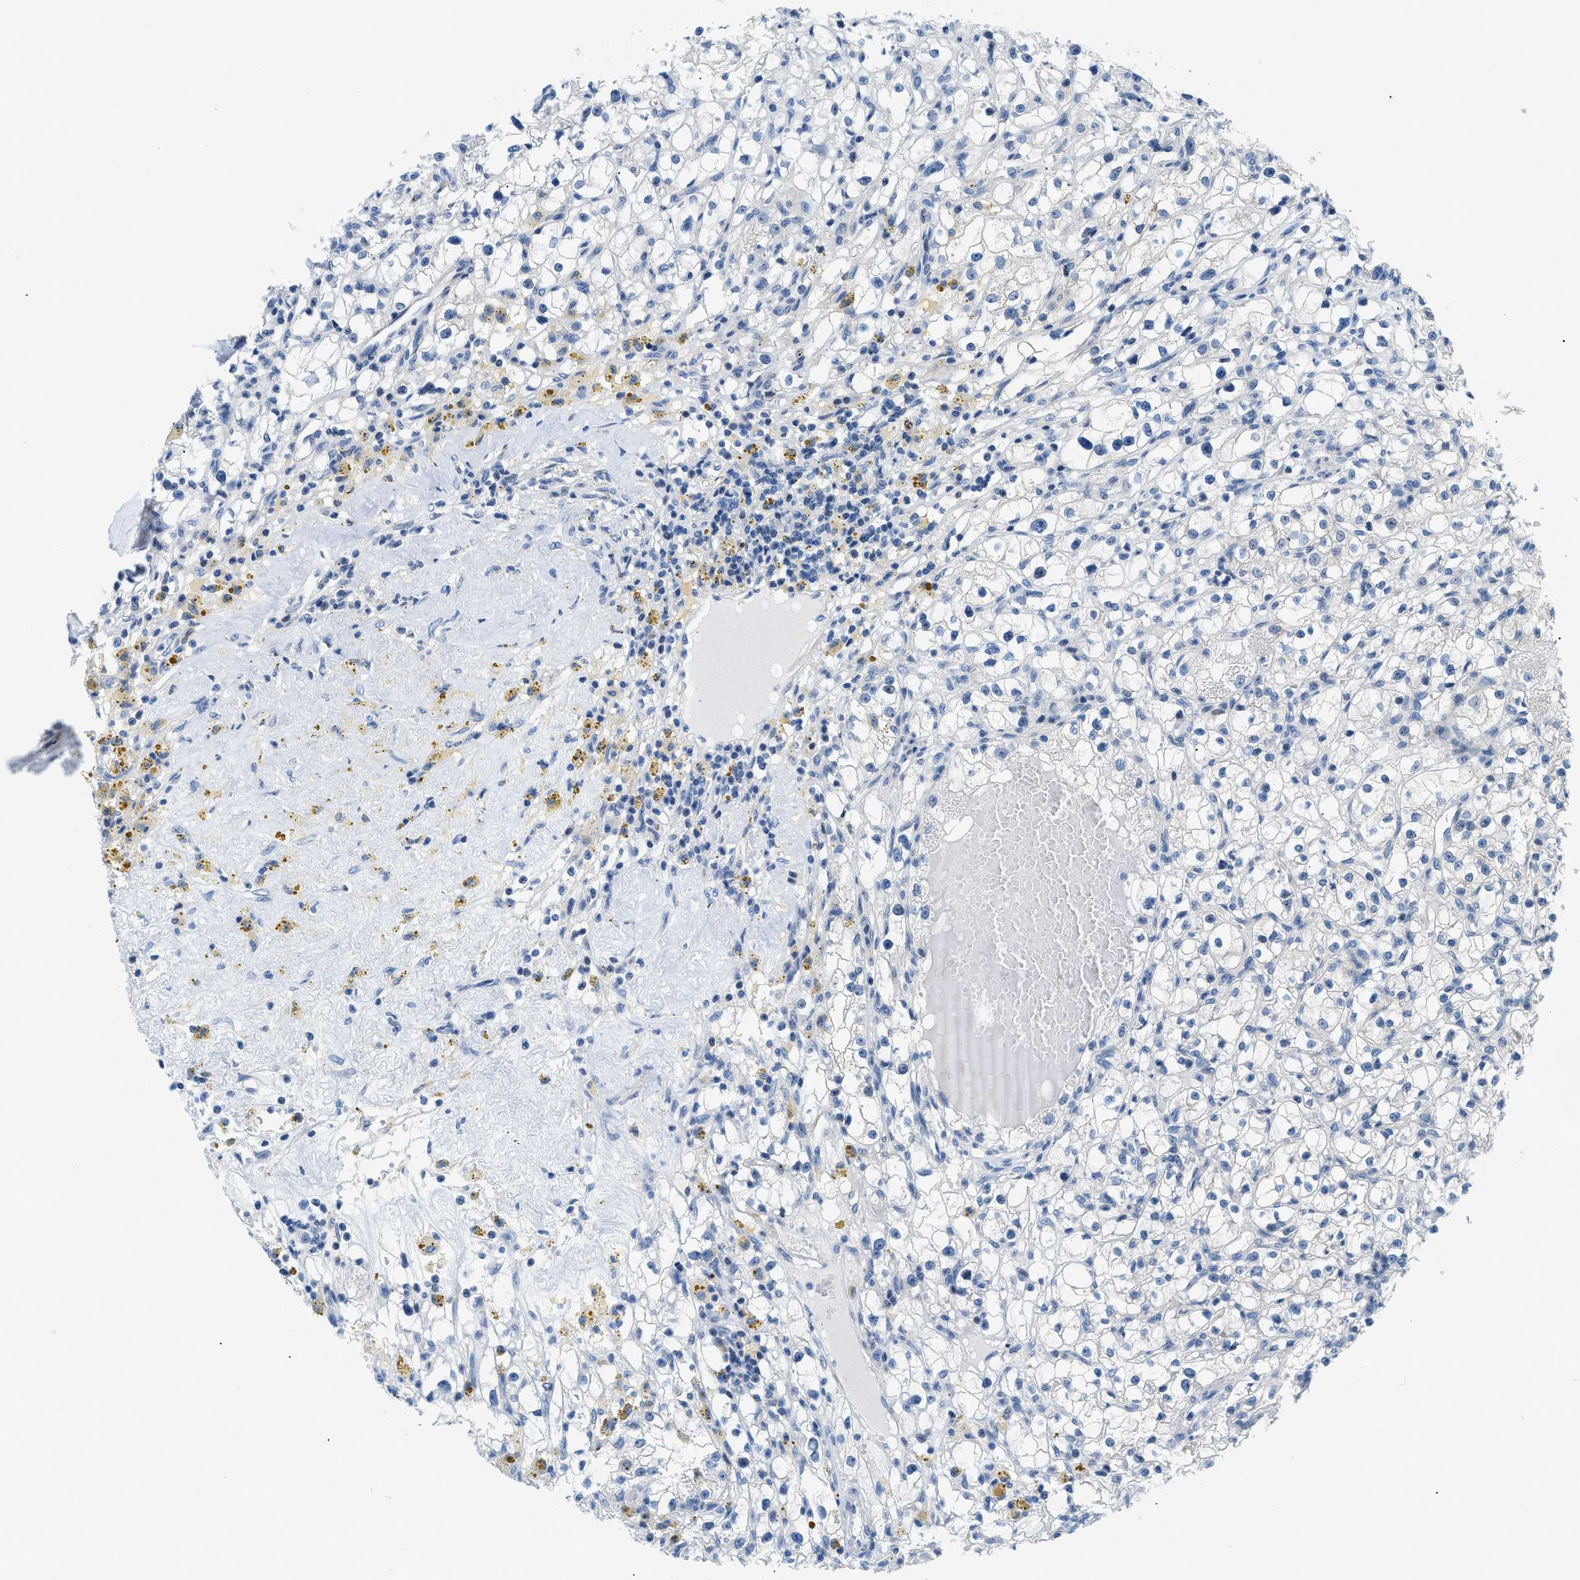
{"staining": {"intensity": "negative", "quantity": "none", "location": "none"}, "tissue": "renal cancer", "cell_type": "Tumor cells", "image_type": "cancer", "snomed": [{"axis": "morphology", "description": "Adenocarcinoma, NOS"}, {"axis": "topography", "description": "Kidney"}], "caption": "High magnification brightfield microscopy of renal adenocarcinoma stained with DAB (3,3'-diaminobenzidine) (brown) and counterstained with hematoxylin (blue): tumor cells show no significant staining.", "gene": "FDCSP", "patient": {"sex": "male", "age": 56}}